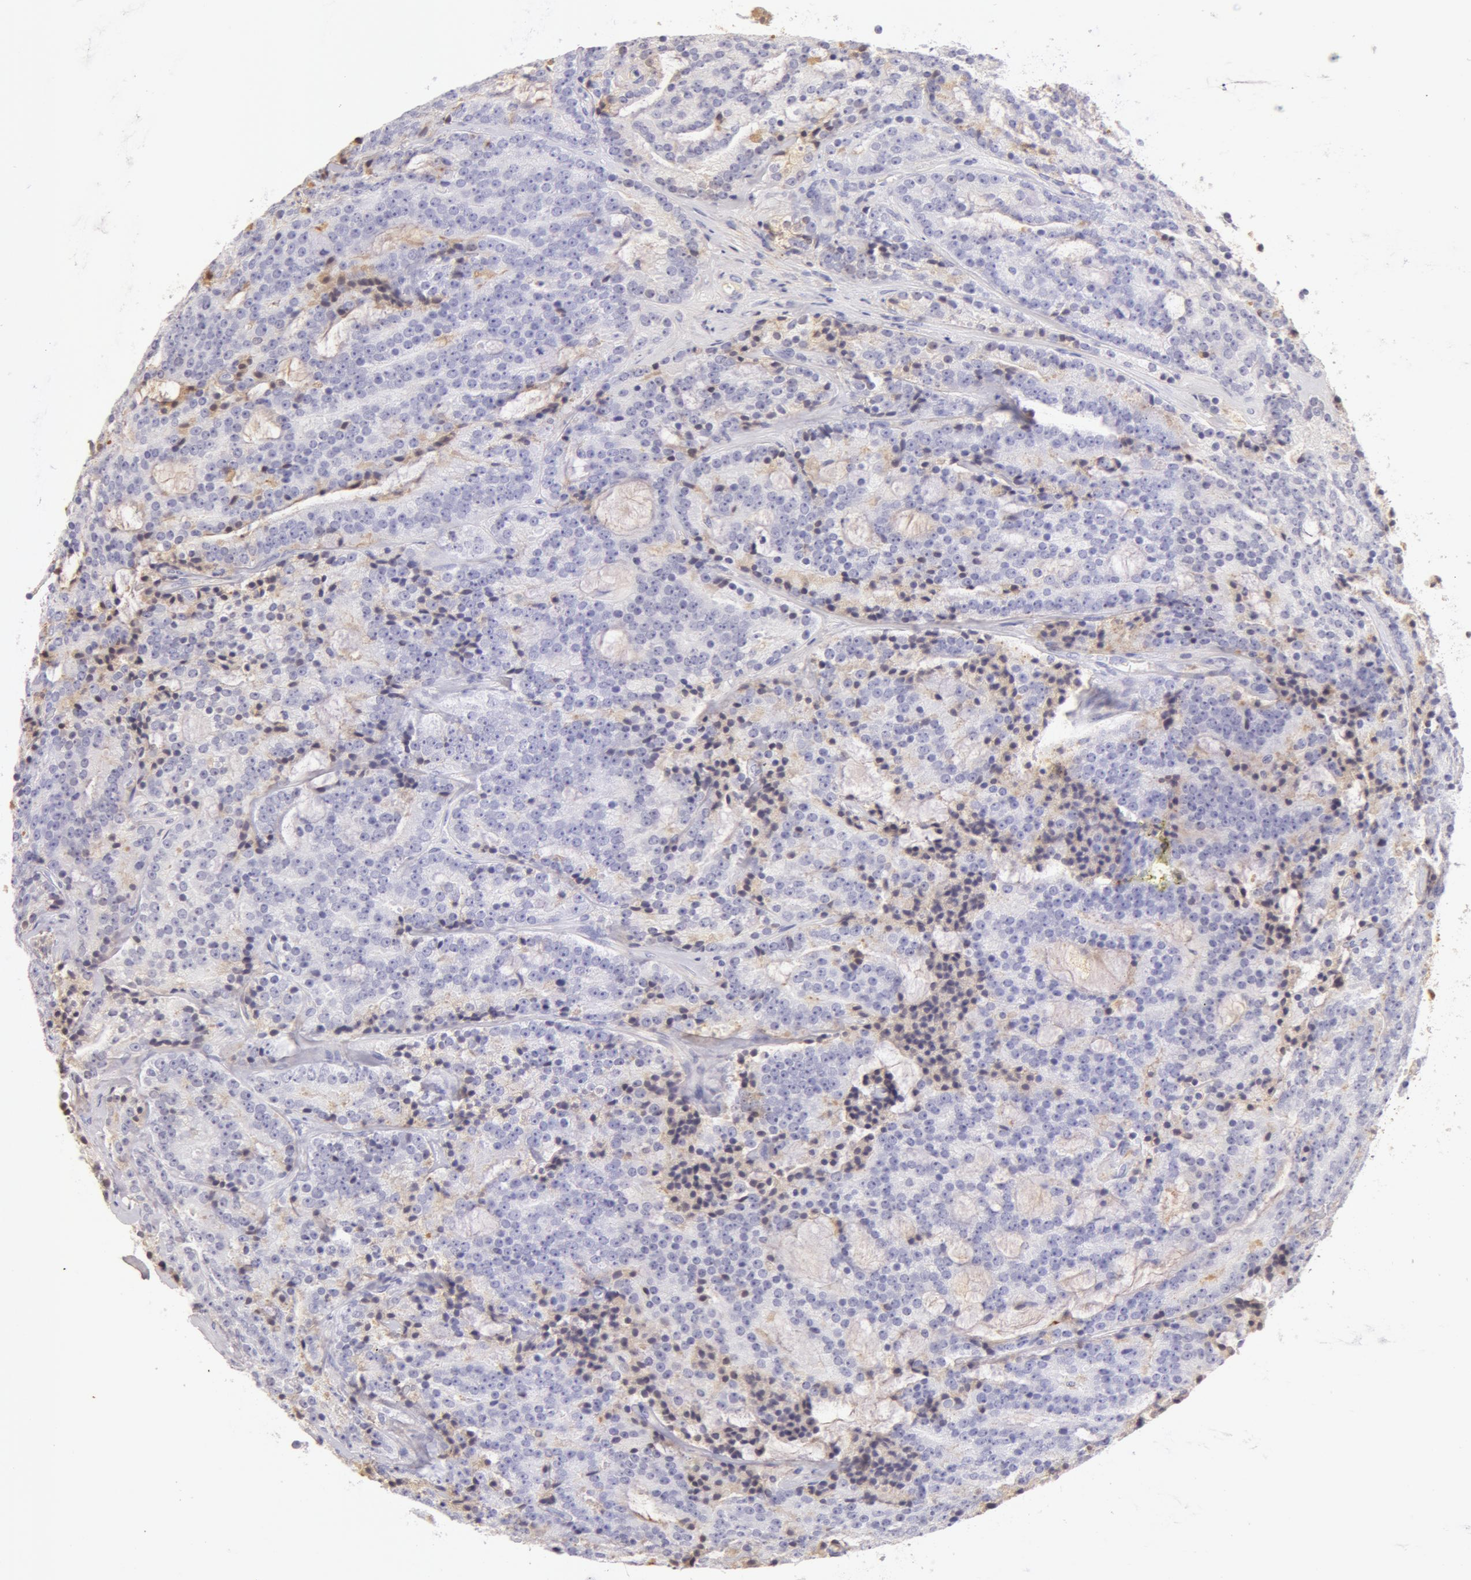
{"staining": {"intensity": "negative", "quantity": "none", "location": "none"}, "tissue": "prostate cancer", "cell_type": "Tumor cells", "image_type": "cancer", "snomed": [{"axis": "morphology", "description": "Adenocarcinoma, Medium grade"}, {"axis": "topography", "description": "Prostate"}], "caption": "DAB immunohistochemical staining of human prostate cancer (medium-grade adenocarcinoma) shows no significant positivity in tumor cells.", "gene": "AHSG", "patient": {"sex": "male", "age": 65}}